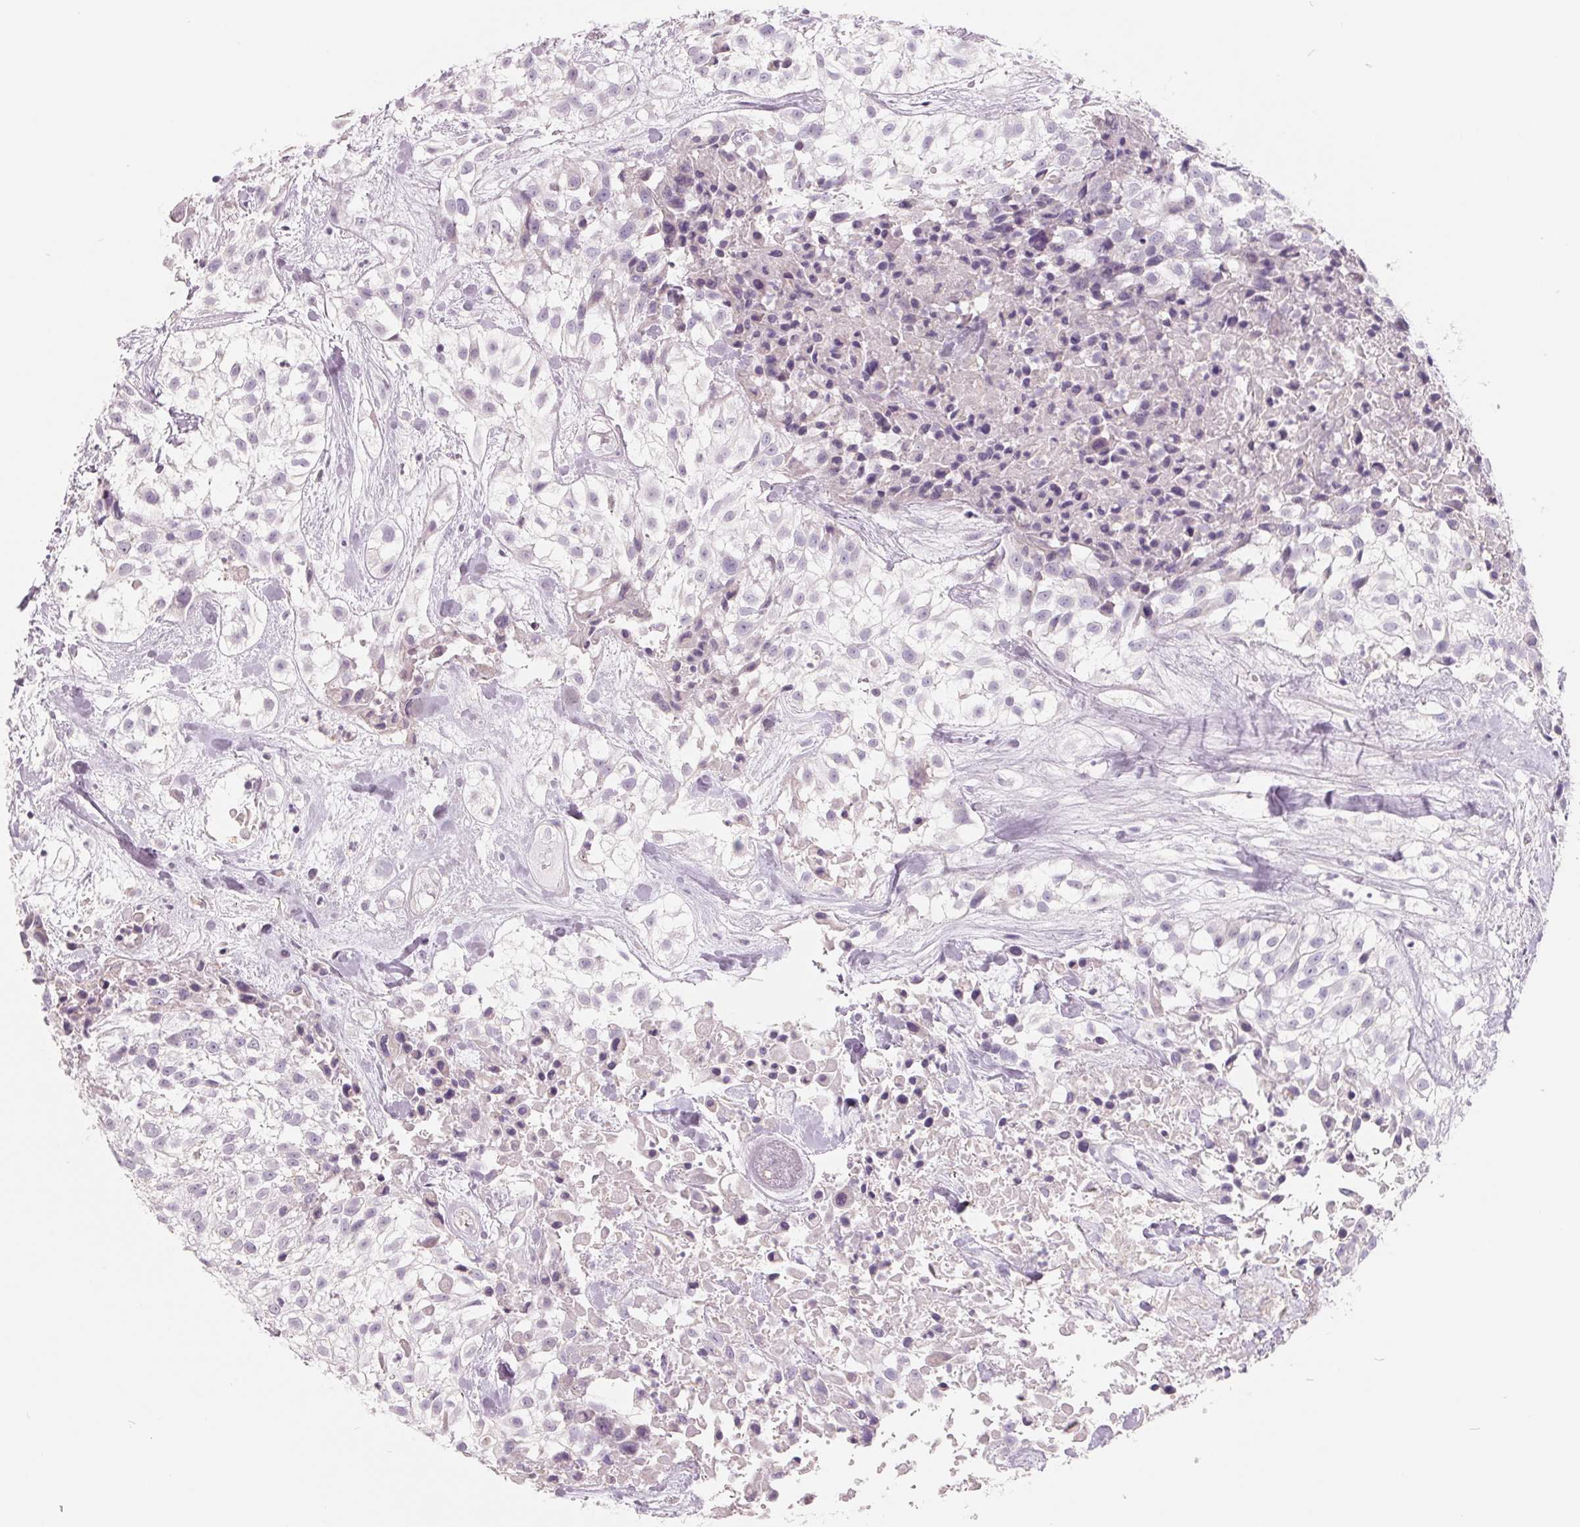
{"staining": {"intensity": "negative", "quantity": "none", "location": "none"}, "tissue": "urothelial cancer", "cell_type": "Tumor cells", "image_type": "cancer", "snomed": [{"axis": "morphology", "description": "Urothelial carcinoma, High grade"}, {"axis": "topography", "description": "Urinary bladder"}], "caption": "The histopathology image demonstrates no significant expression in tumor cells of urothelial cancer.", "gene": "FTCD", "patient": {"sex": "male", "age": 56}}